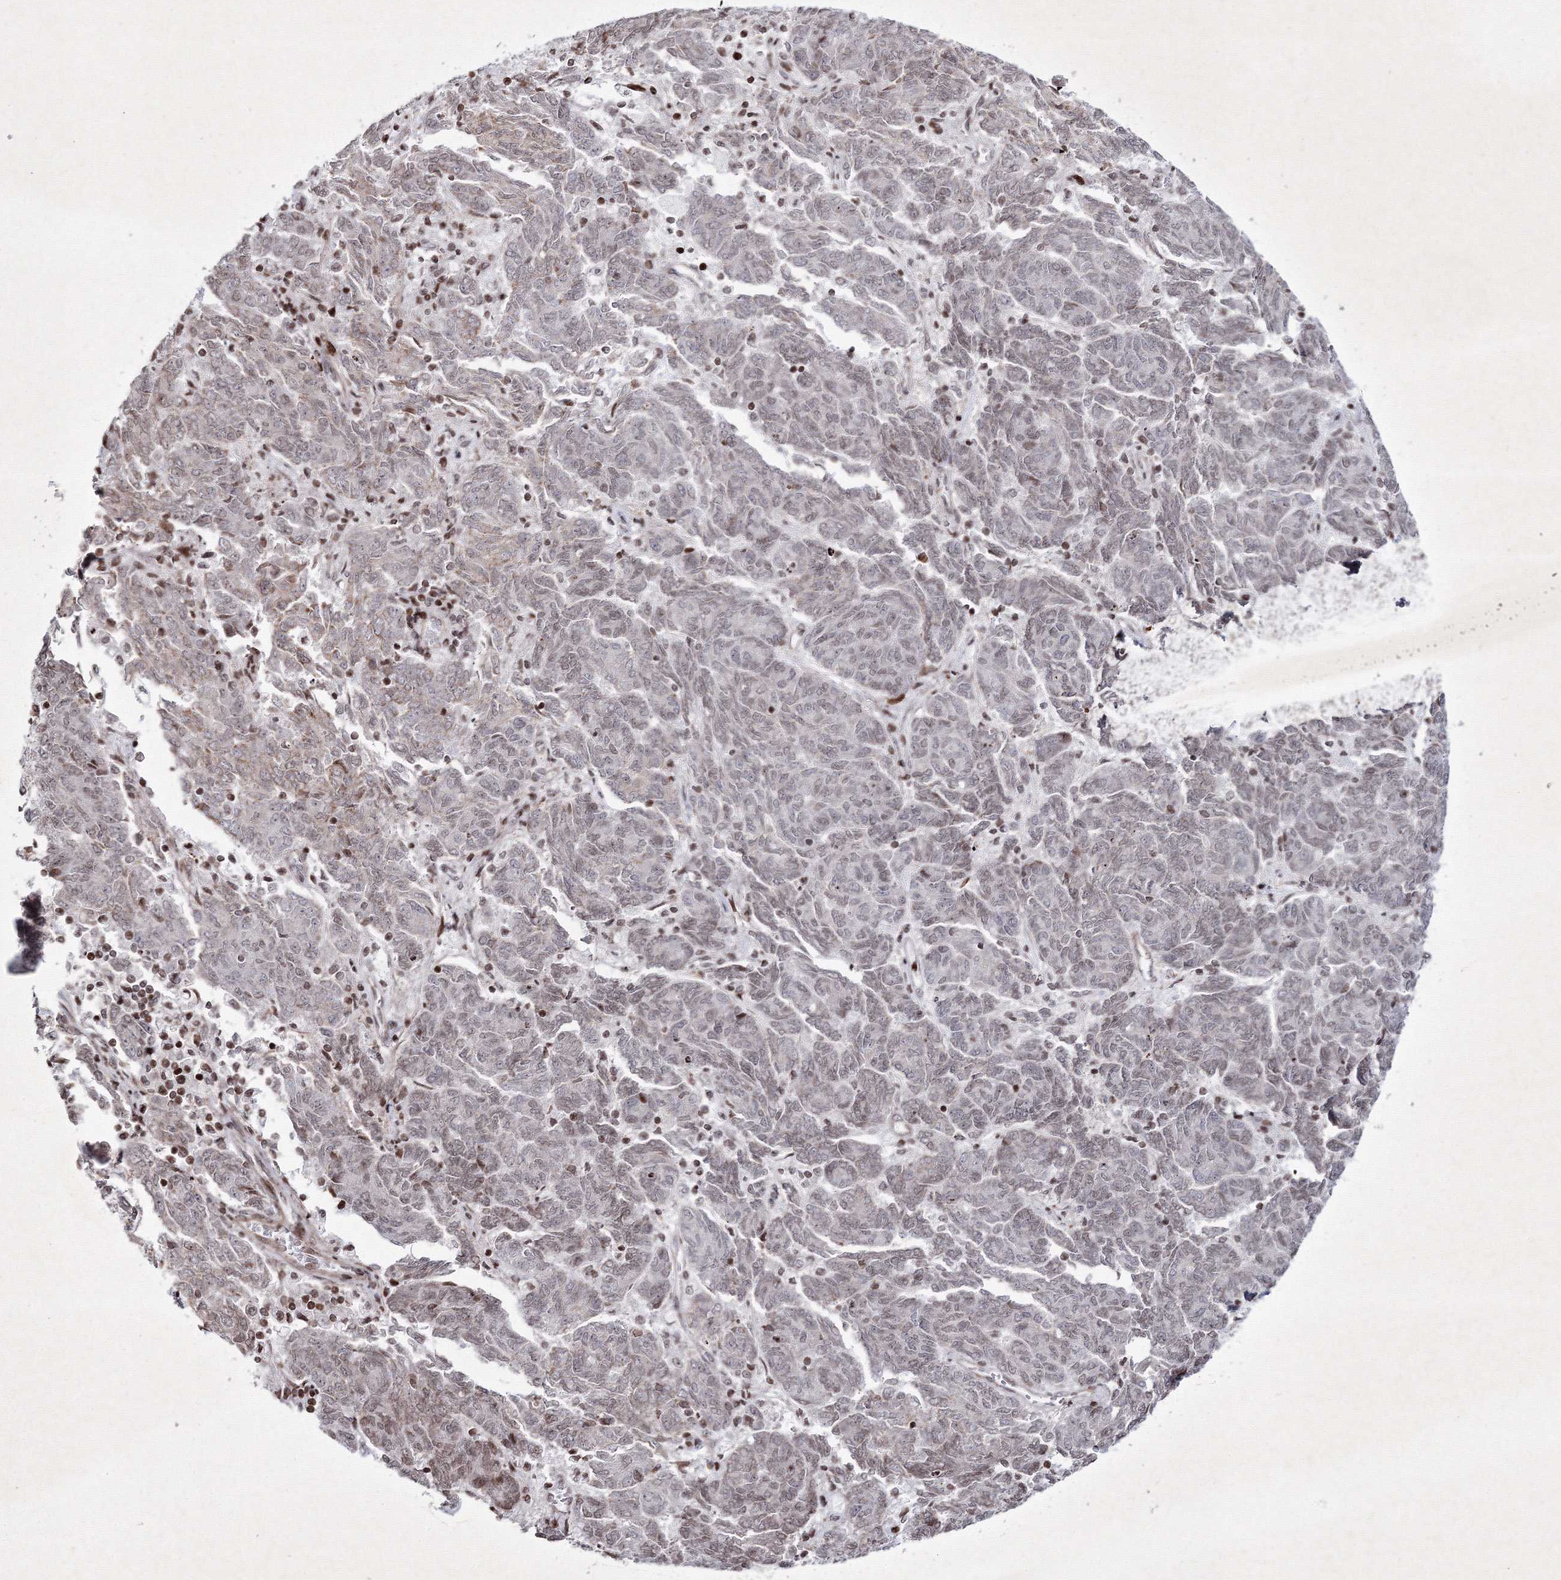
{"staining": {"intensity": "weak", "quantity": "<25%", "location": "nuclear"}, "tissue": "endometrial cancer", "cell_type": "Tumor cells", "image_type": "cancer", "snomed": [{"axis": "morphology", "description": "Adenocarcinoma, NOS"}, {"axis": "topography", "description": "Endometrium"}], "caption": "Tumor cells are negative for protein expression in human adenocarcinoma (endometrial).", "gene": "SMIM29", "patient": {"sex": "female", "age": 80}}